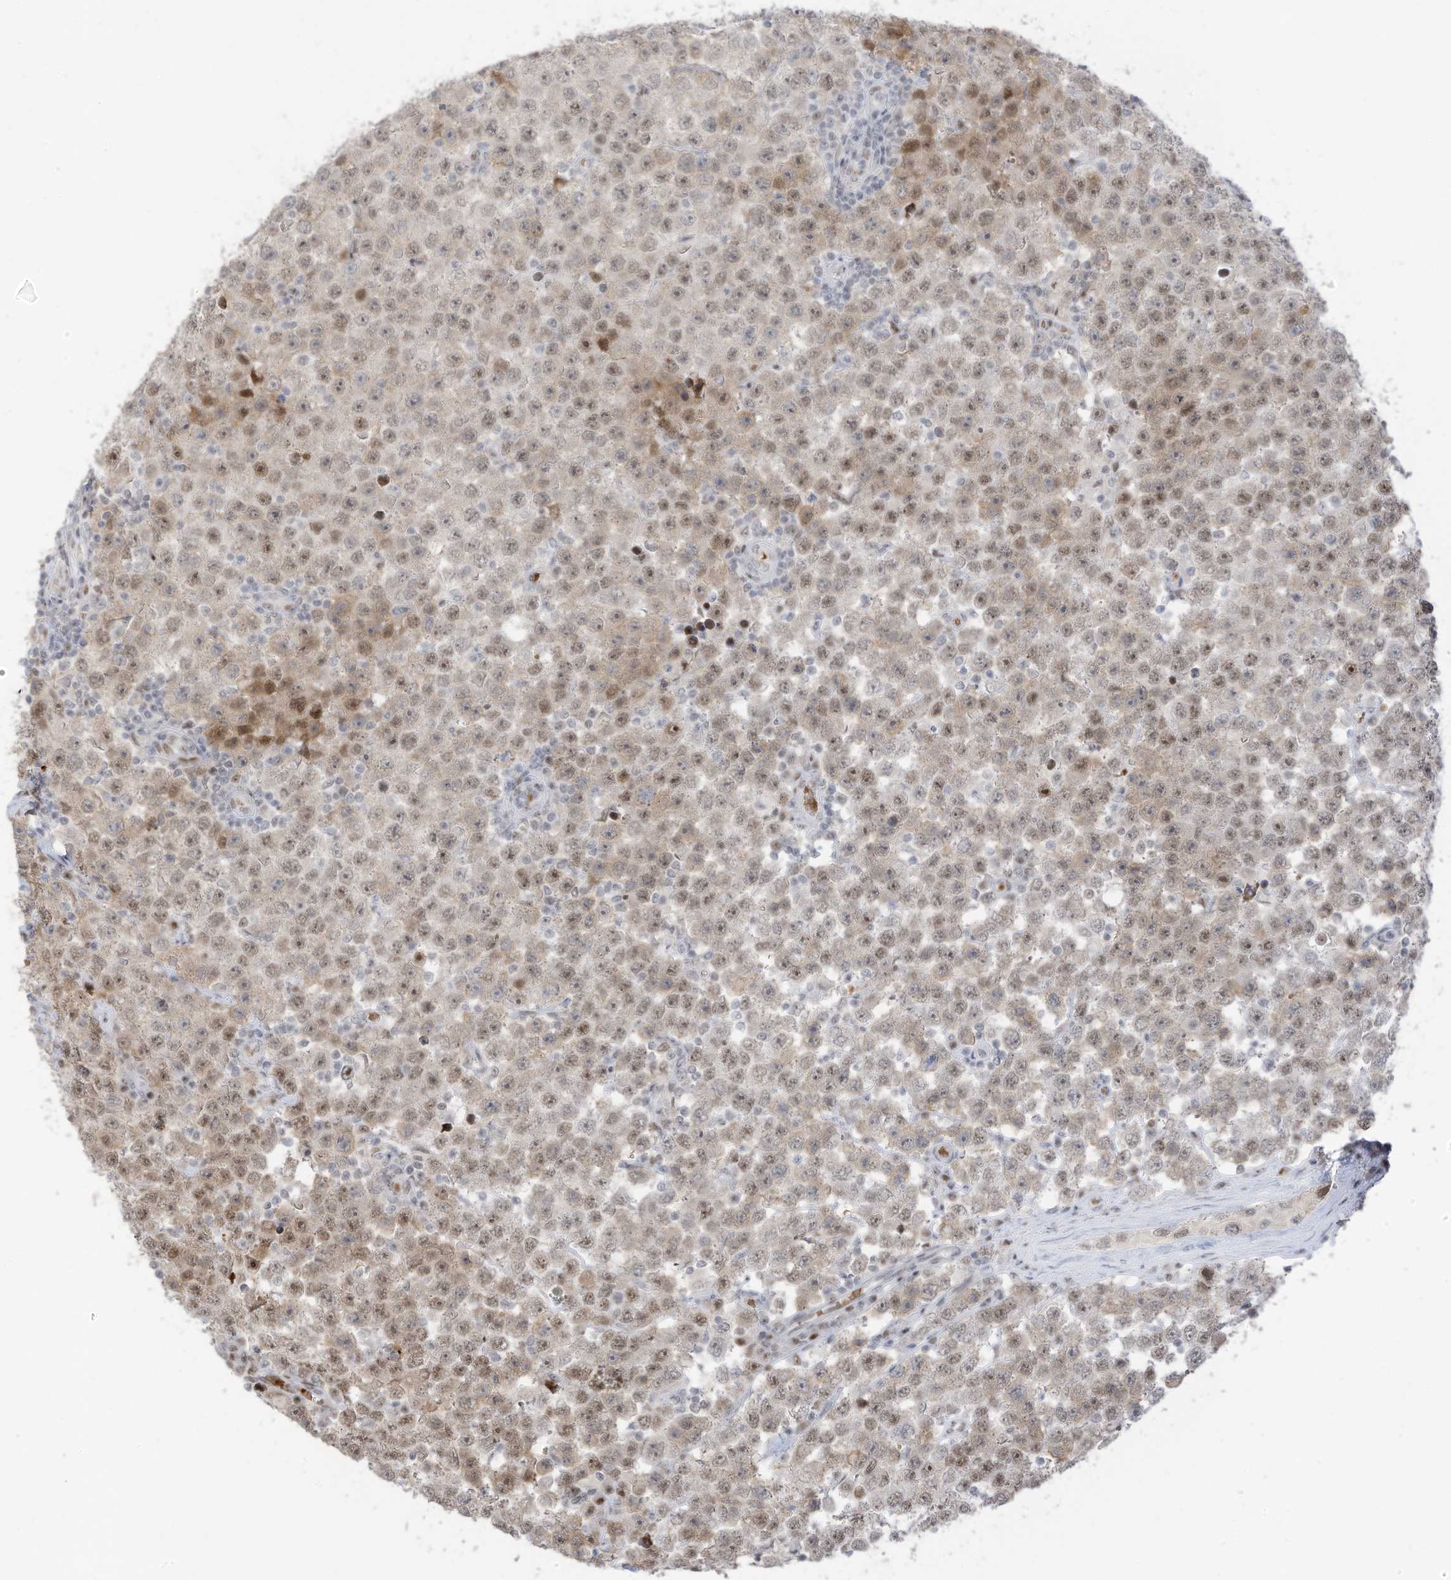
{"staining": {"intensity": "weak", "quantity": "25%-75%", "location": "nuclear"}, "tissue": "testis cancer", "cell_type": "Tumor cells", "image_type": "cancer", "snomed": [{"axis": "morphology", "description": "Seminoma, NOS"}, {"axis": "topography", "description": "Testis"}], "caption": "About 25%-75% of tumor cells in testis cancer demonstrate weak nuclear protein expression as visualized by brown immunohistochemical staining.", "gene": "ZCWPW2", "patient": {"sex": "male", "age": 28}}